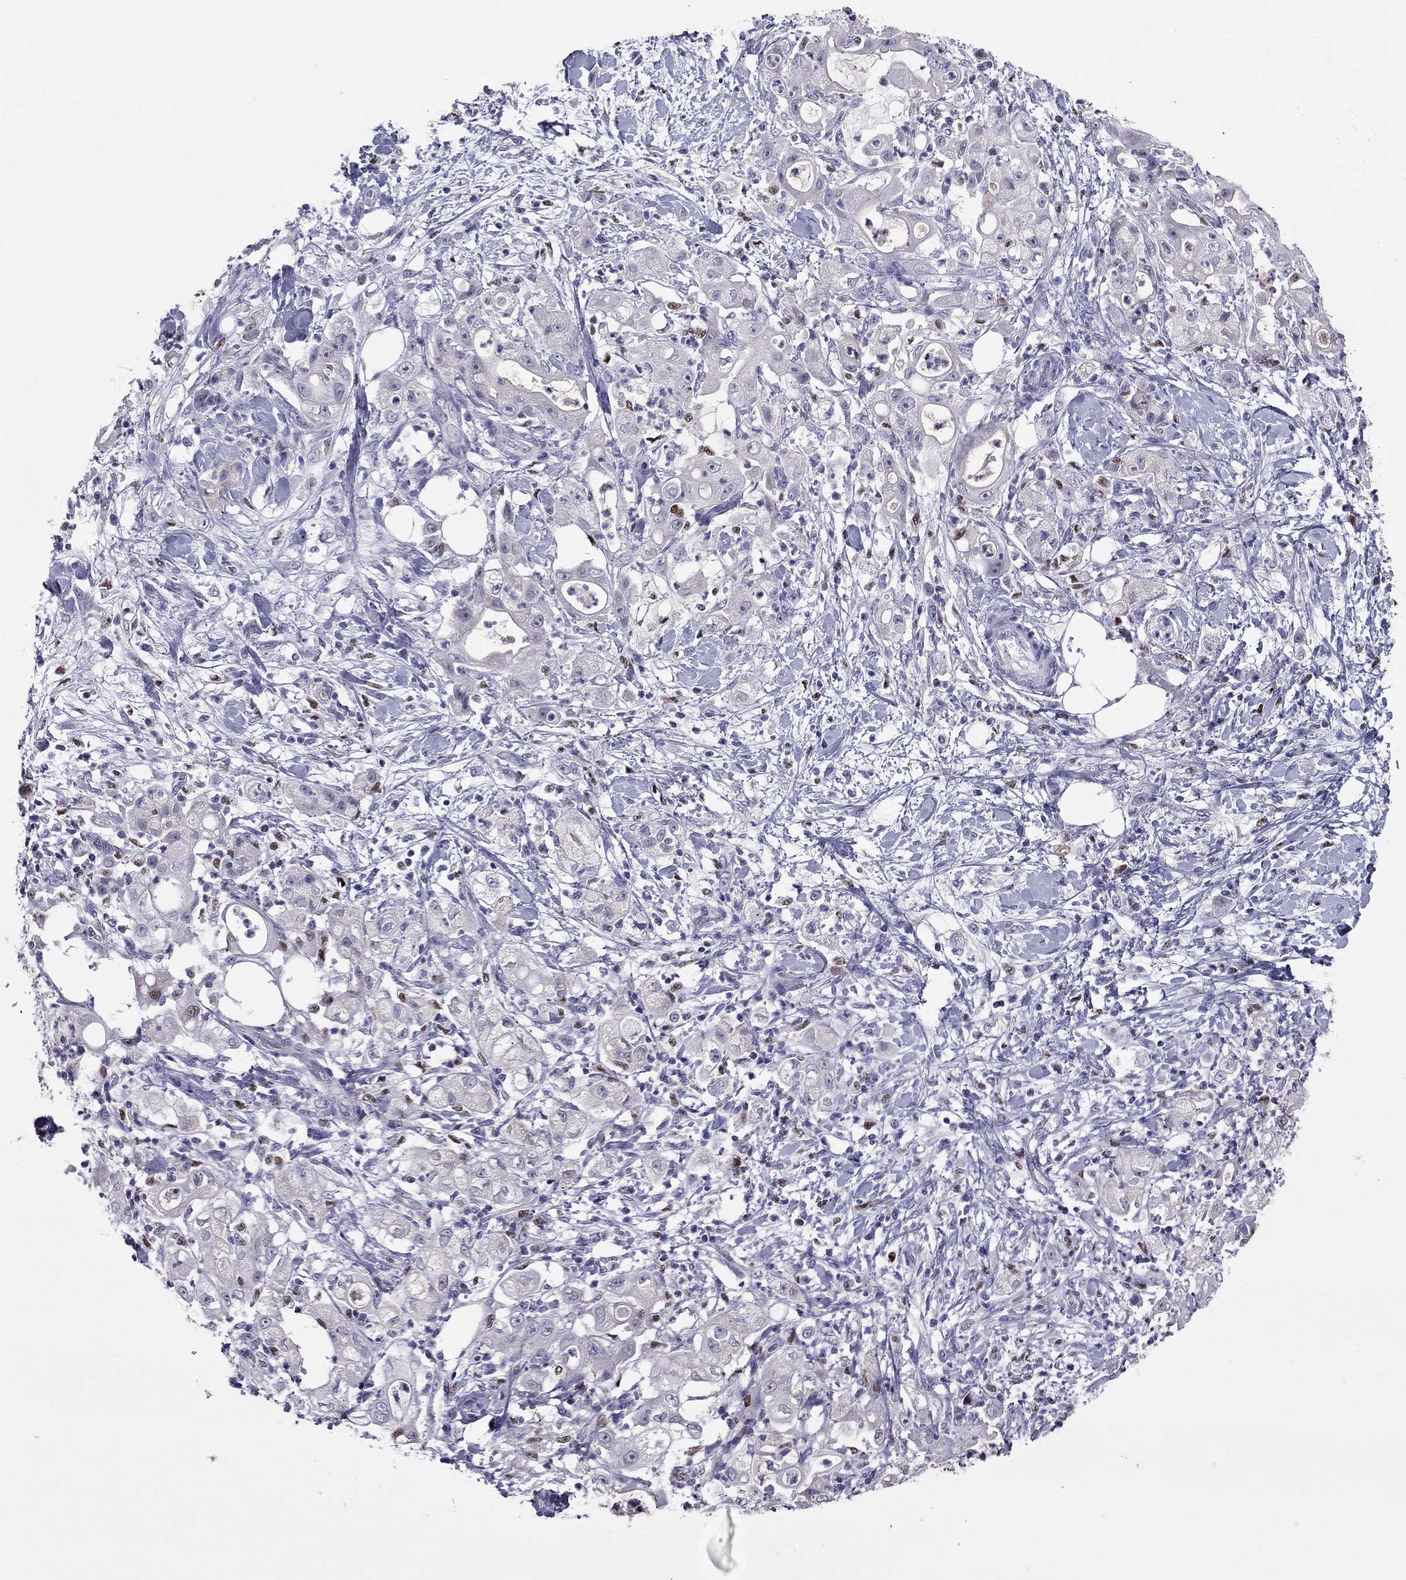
{"staining": {"intensity": "negative", "quantity": "none", "location": "none"}, "tissue": "stomach cancer", "cell_type": "Tumor cells", "image_type": "cancer", "snomed": [{"axis": "morphology", "description": "Adenocarcinoma, NOS"}, {"axis": "topography", "description": "Stomach"}], "caption": "Immunohistochemical staining of stomach cancer (adenocarcinoma) exhibits no significant expression in tumor cells.", "gene": "SPINT3", "patient": {"sex": "male", "age": 58}}